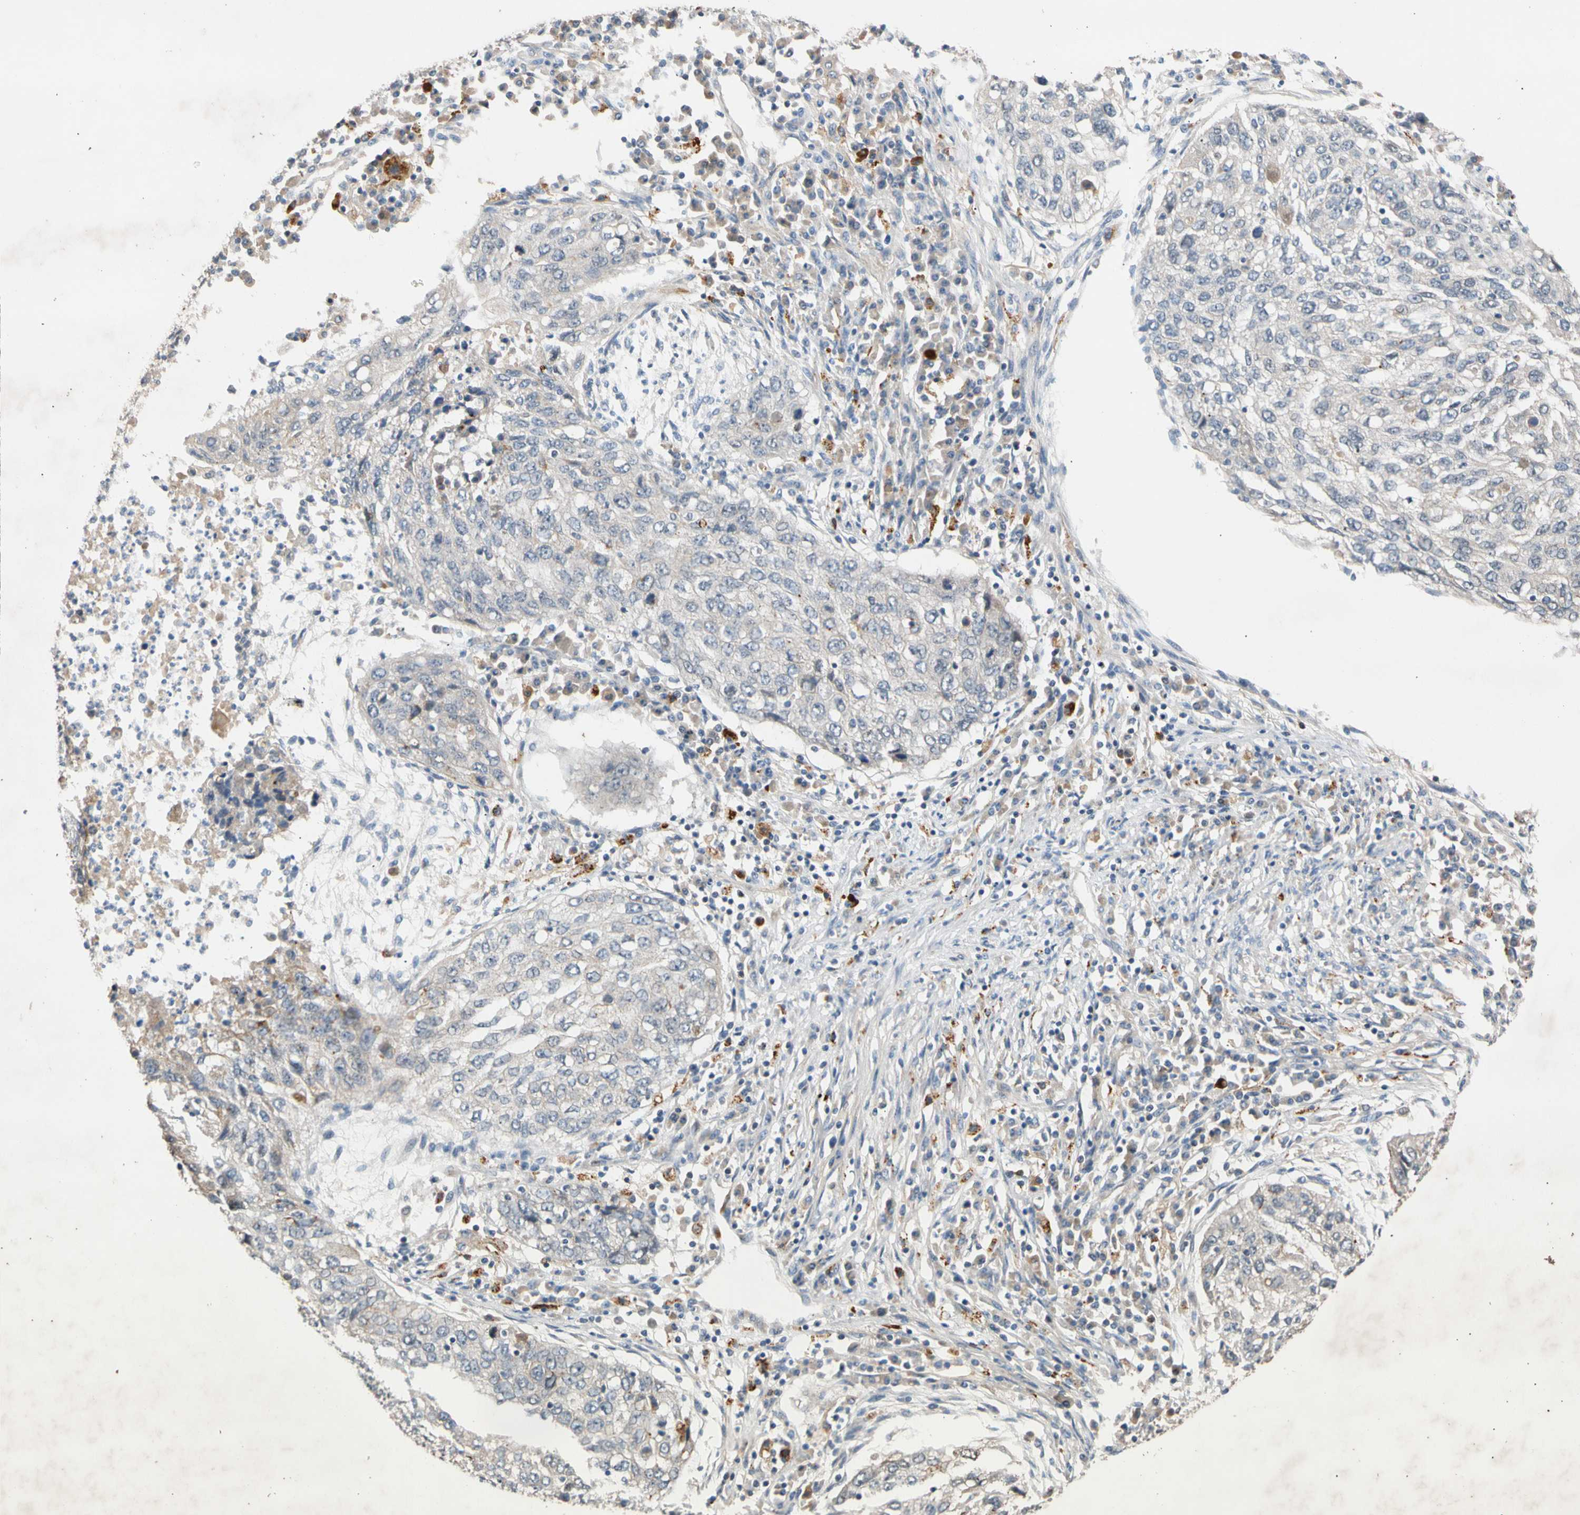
{"staining": {"intensity": "negative", "quantity": "none", "location": "none"}, "tissue": "lung cancer", "cell_type": "Tumor cells", "image_type": "cancer", "snomed": [{"axis": "morphology", "description": "Squamous cell carcinoma, NOS"}, {"axis": "topography", "description": "Lung"}], "caption": "This is an immunohistochemistry (IHC) histopathology image of human lung cancer (squamous cell carcinoma). There is no staining in tumor cells.", "gene": "CNST", "patient": {"sex": "female", "age": 63}}